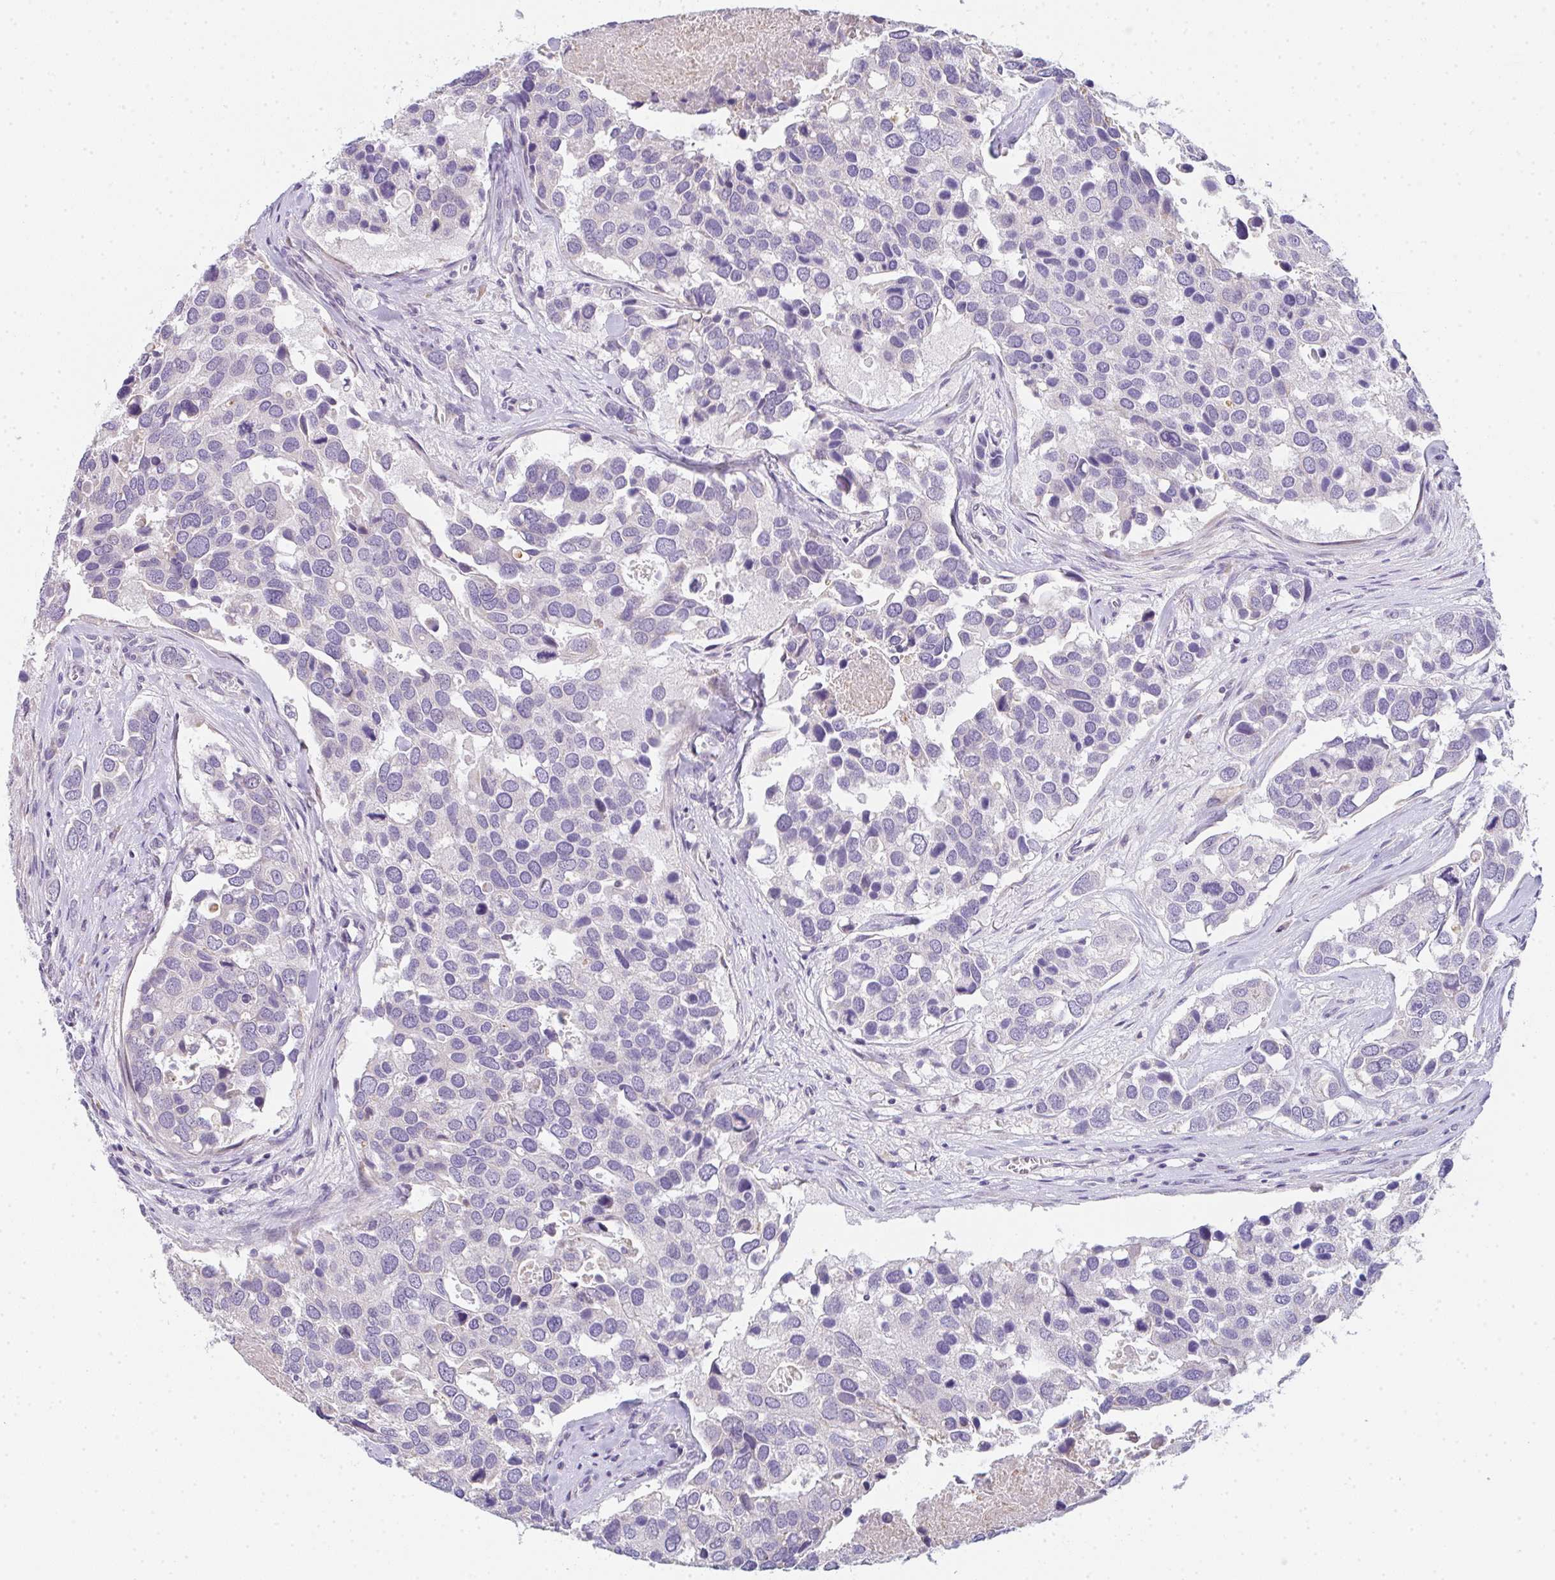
{"staining": {"intensity": "negative", "quantity": "none", "location": "none"}, "tissue": "breast cancer", "cell_type": "Tumor cells", "image_type": "cancer", "snomed": [{"axis": "morphology", "description": "Duct carcinoma"}, {"axis": "topography", "description": "Breast"}], "caption": "Immunohistochemistry micrograph of neoplastic tissue: breast intraductal carcinoma stained with DAB shows no significant protein positivity in tumor cells.", "gene": "CACNA1S", "patient": {"sex": "female", "age": 83}}